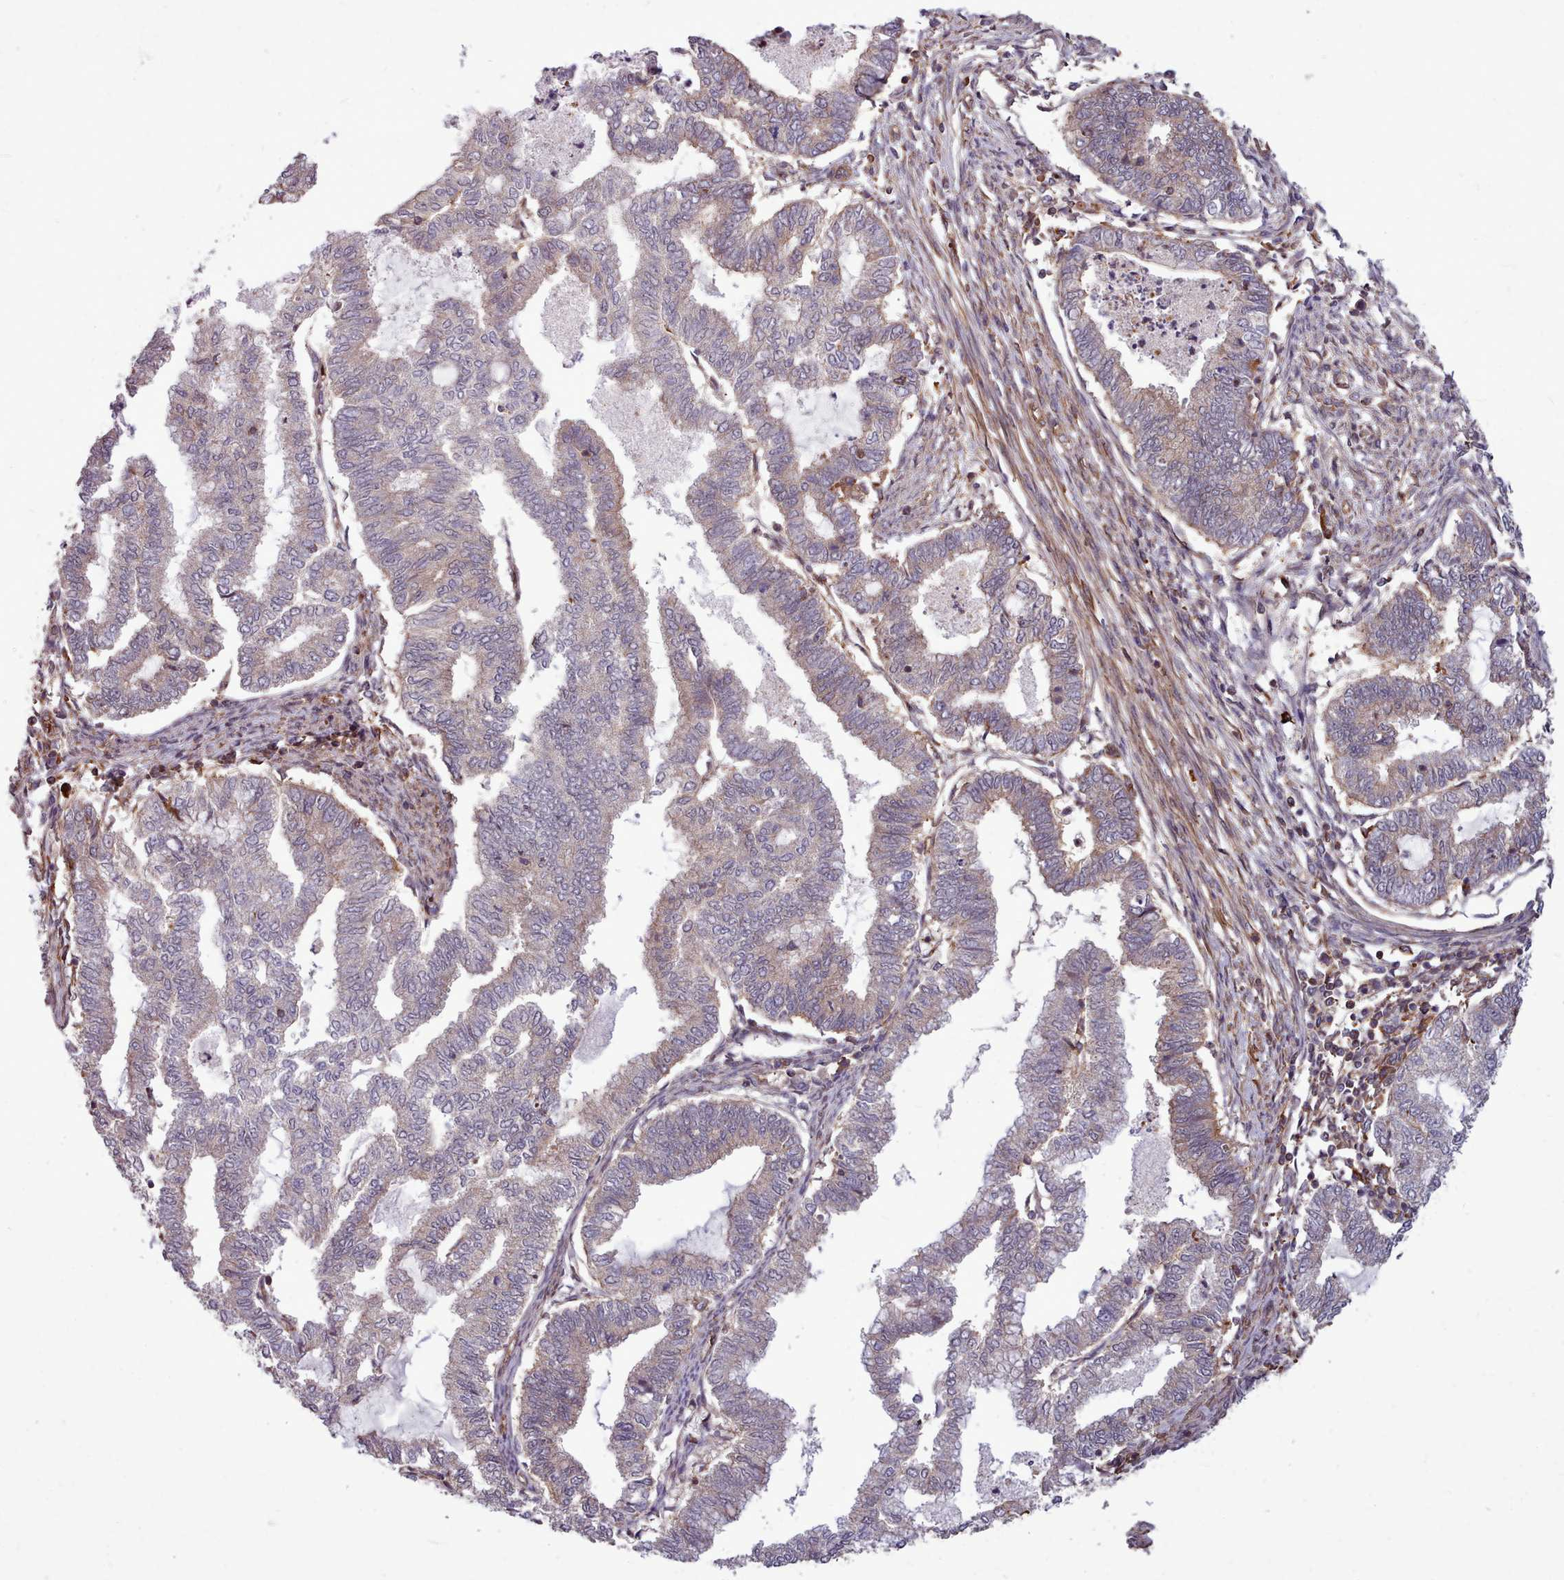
{"staining": {"intensity": "weak", "quantity": "<25%", "location": "cytoplasmic/membranous"}, "tissue": "endometrial cancer", "cell_type": "Tumor cells", "image_type": "cancer", "snomed": [{"axis": "morphology", "description": "Adenocarcinoma, NOS"}, {"axis": "topography", "description": "Endometrium"}], "caption": "High magnification brightfield microscopy of endometrial cancer stained with DAB (3,3'-diaminobenzidine) (brown) and counterstained with hematoxylin (blue): tumor cells show no significant expression.", "gene": "STUB1", "patient": {"sex": "female", "age": 79}}